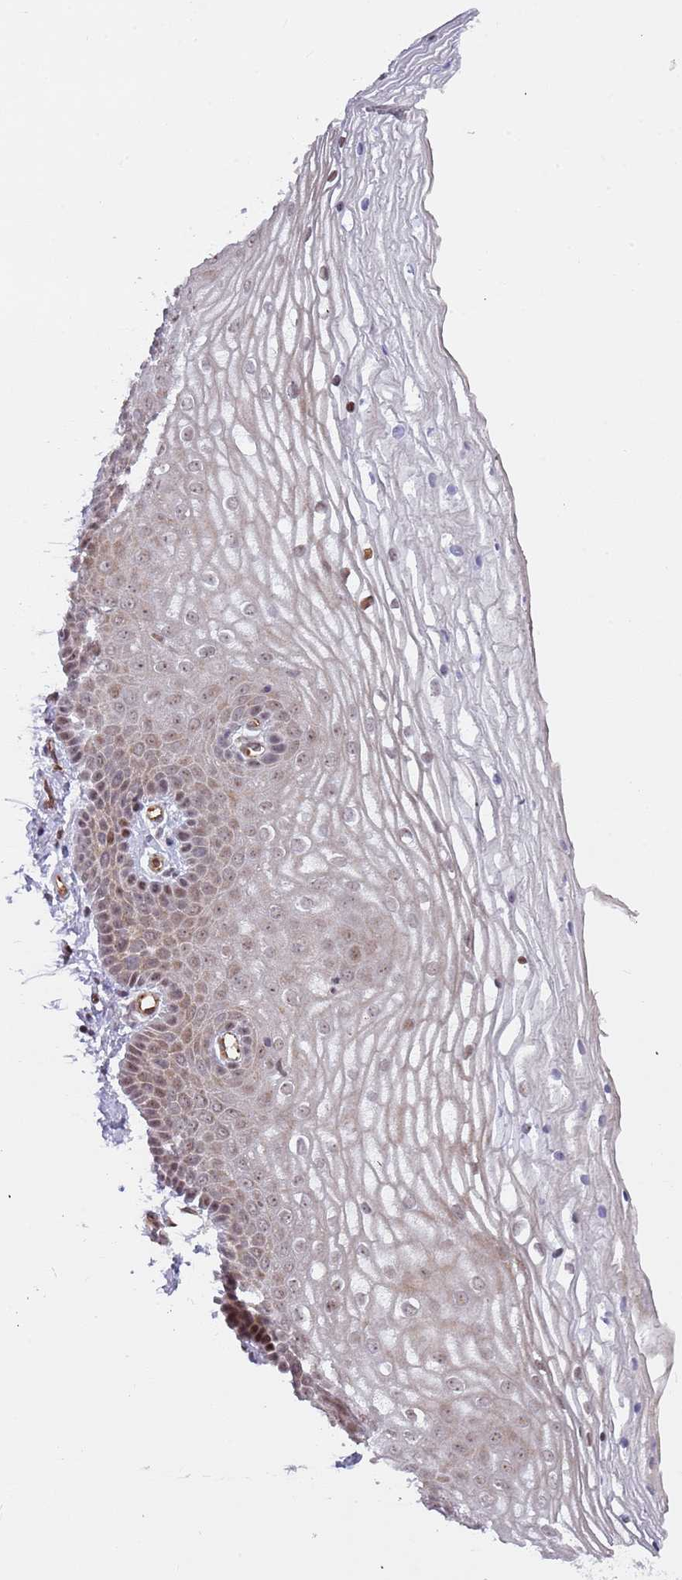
{"staining": {"intensity": "moderate", "quantity": "25%-75%", "location": "nuclear"}, "tissue": "vagina", "cell_type": "Squamous epithelial cells", "image_type": "normal", "snomed": [{"axis": "morphology", "description": "Normal tissue, NOS"}, {"axis": "topography", "description": "Vagina"}], "caption": "Squamous epithelial cells display moderate nuclear staining in approximately 25%-75% of cells in unremarkable vagina.", "gene": "LRMDA", "patient": {"sex": "female", "age": 68}}